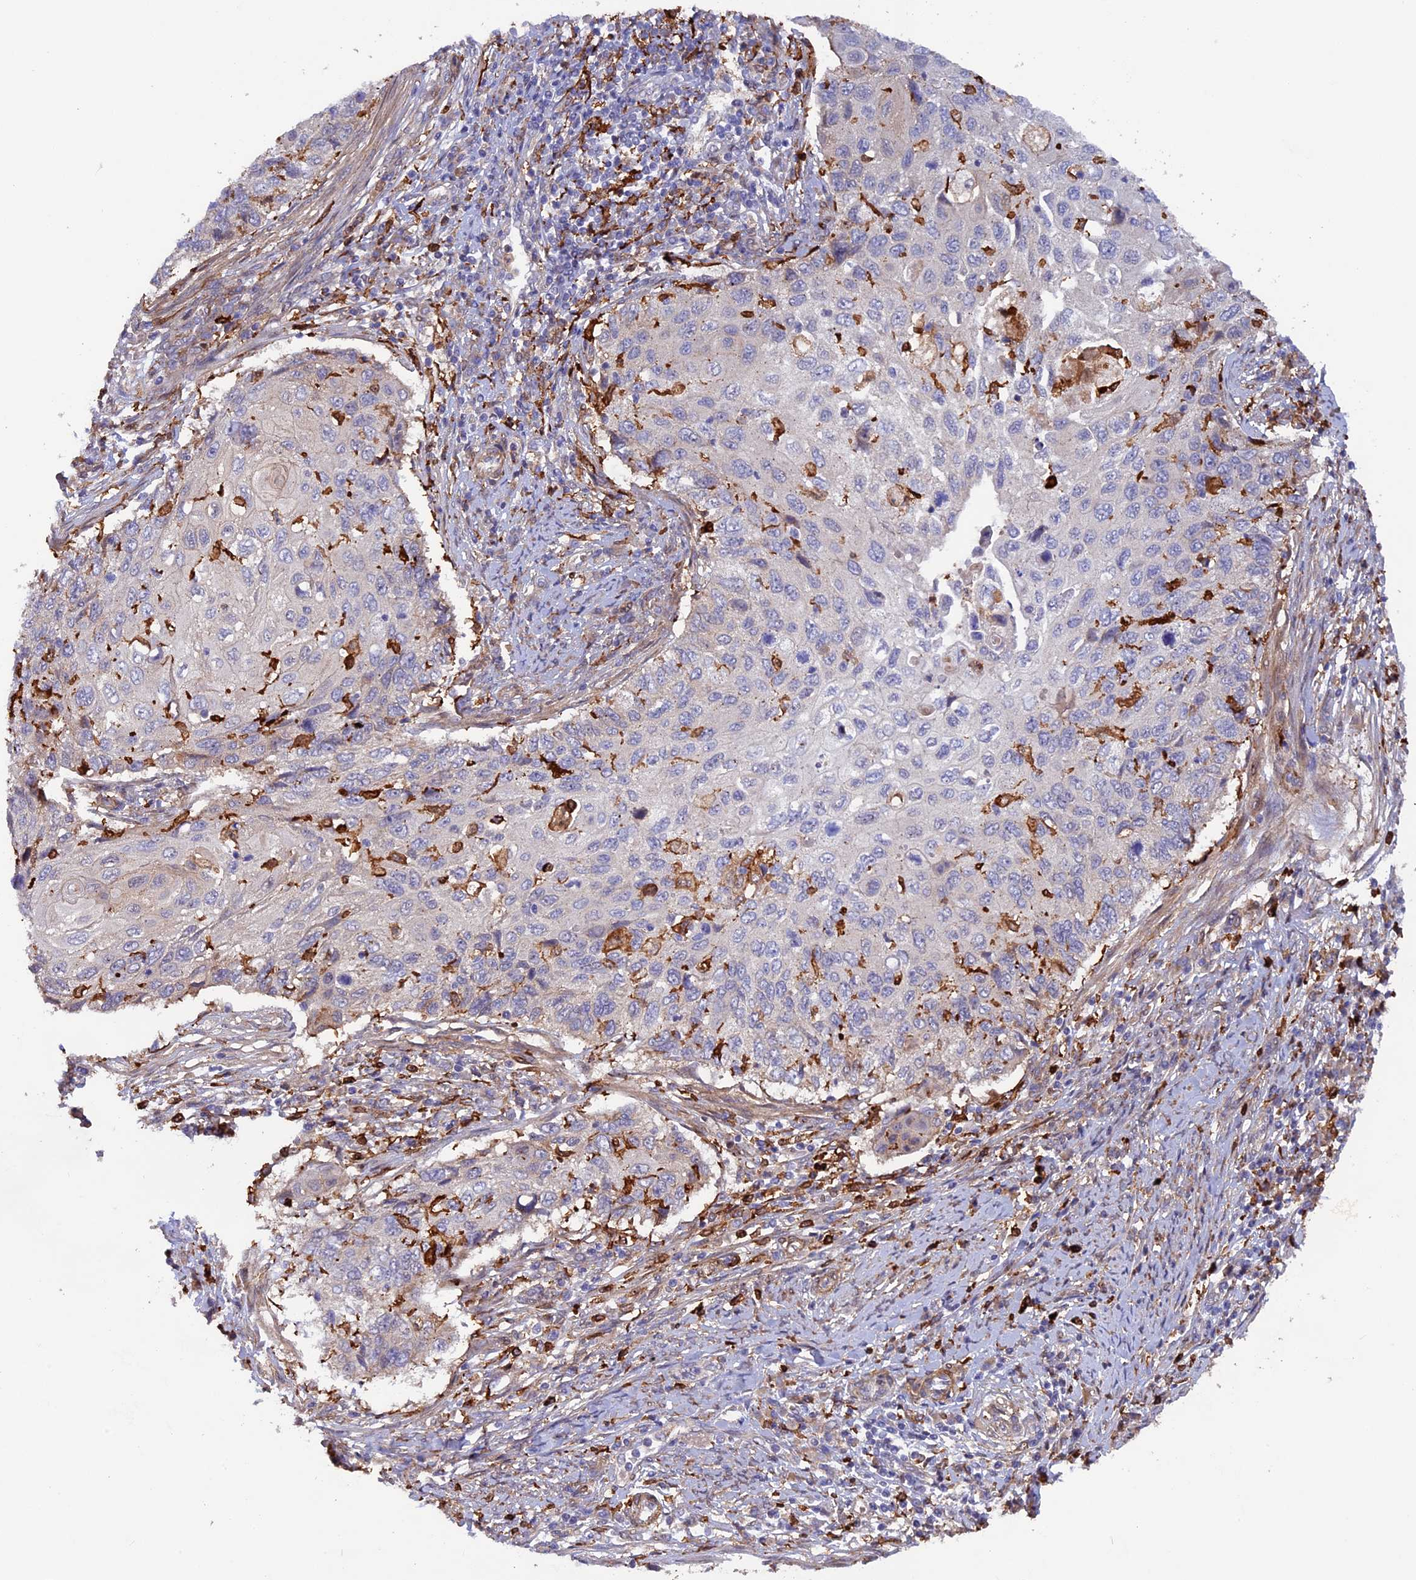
{"staining": {"intensity": "negative", "quantity": "none", "location": "none"}, "tissue": "cervical cancer", "cell_type": "Tumor cells", "image_type": "cancer", "snomed": [{"axis": "morphology", "description": "Squamous cell carcinoma, NOS"}, {"axis": "topography", "description": "Cervix"}], "caption": "The photomicrograph reveals no staining of tumor cells in cervical cancer (squamous cell carcinoma).", "gene": "FERMT1", "patient": {"sex": "female", "age": 70}}